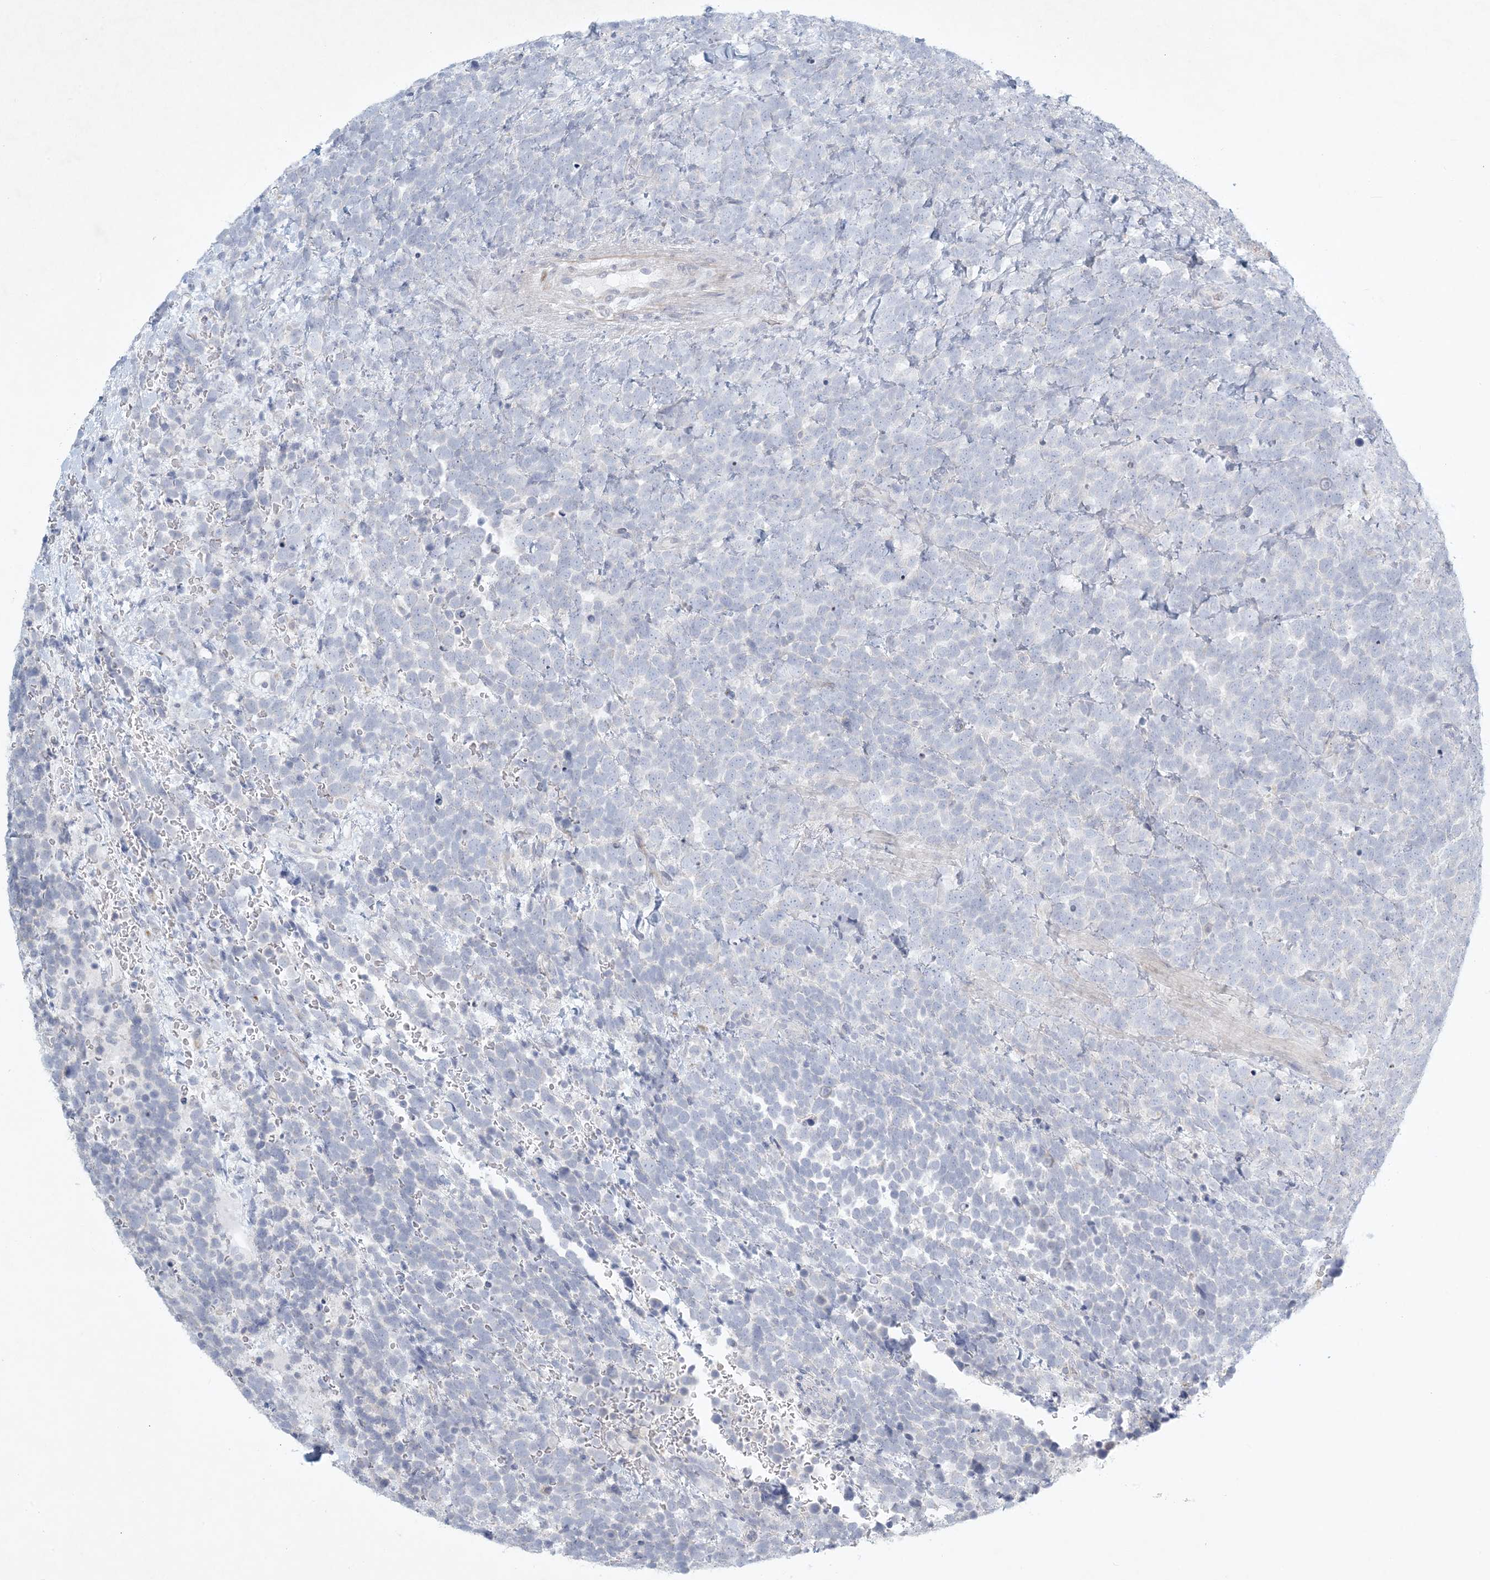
{"staining": {"intensity": "negative", "quantity": "none", "location": "none"}, "tissue": "urothelial cancer", "cell_type": "Tumor cells", "image_type": "cancer", "snomed": [{"axis": "morphology", "description": "Urothelial carcinoma, High grade"}, {"axis": "topography", "description": "Urinary bladder"}], "caption": "Immunohistochemistry of human urothelial cancer displays no expression in tumor cells.", "gene": "ZNF385D", "patient": {"sex": "female", "age": 82}}